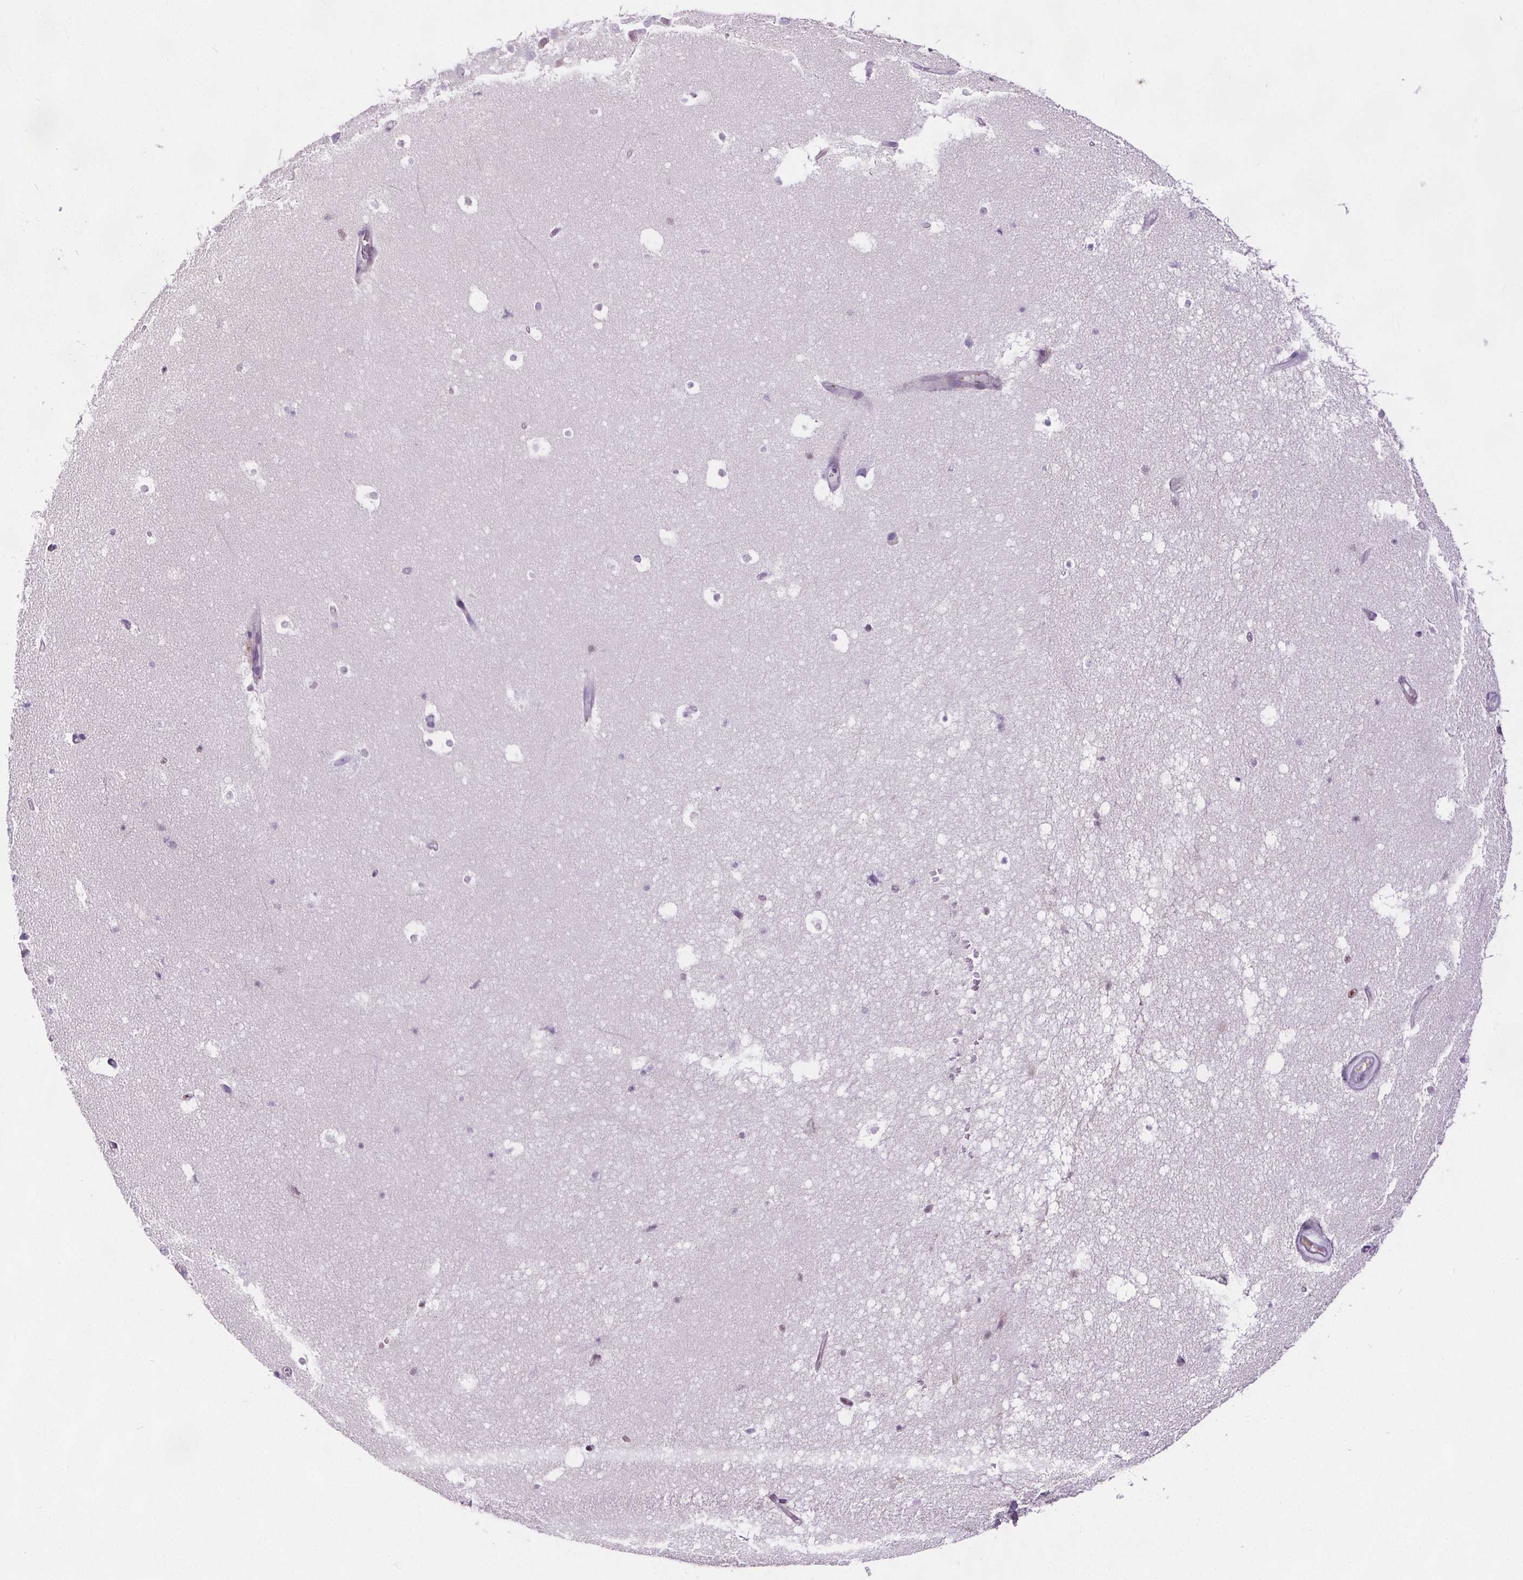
{"staining": {"intensity": "negative", "quantity": "none", "location": "none"}, "tissue": "hippocampus", "cell_type": "Glial cells", "image_type": "normal", "snomed": [{"axis": "morphology", "description": "Normal tissue, NOS"}, {"axis": "topography", "description": "Hippocampus"}], "caption": "Glial cells are negative for brown protein staining in benign hippocampus.", "gene": "CD5L", "patient": {"sex": "male", "age": 26}}